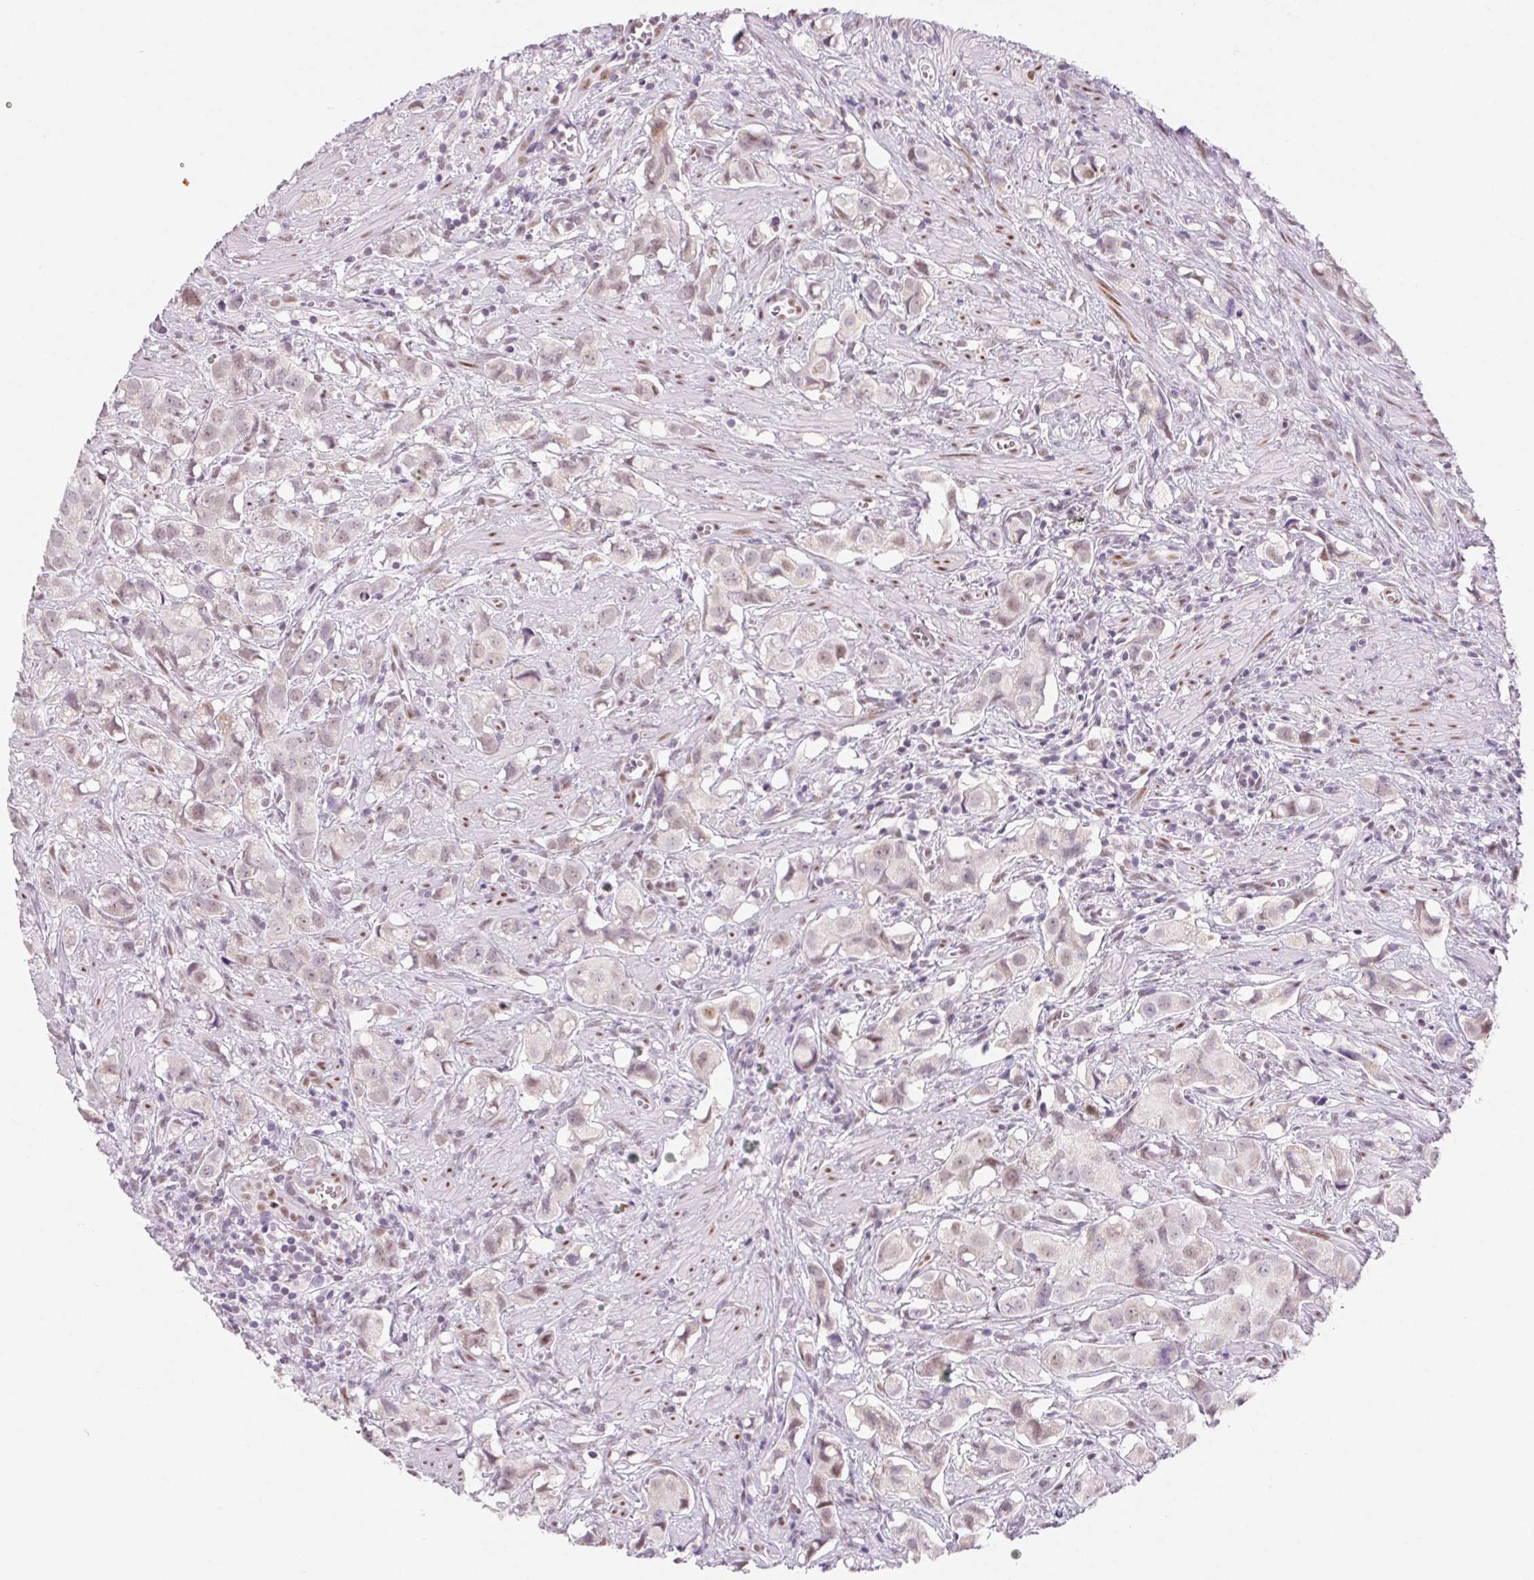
{"staining": {"intensity": "weak", "quantity": "<25%", "location": "nuclear"}, "tissue": "prostate cancer", "cell_type": "Tumor cells", "image_type": "cancer", "snomed": [{"axis": "morphology", "description": "Adenocarcinoma, High grade"}, {"axis": "topography", "description": "Prostate"}], "caption": "There is no significant expression in tumor cells of prostate adenocarcinoma (high-grade).", "gene": "DPPA5", "patient": {"sex": "male", "age": 58}}